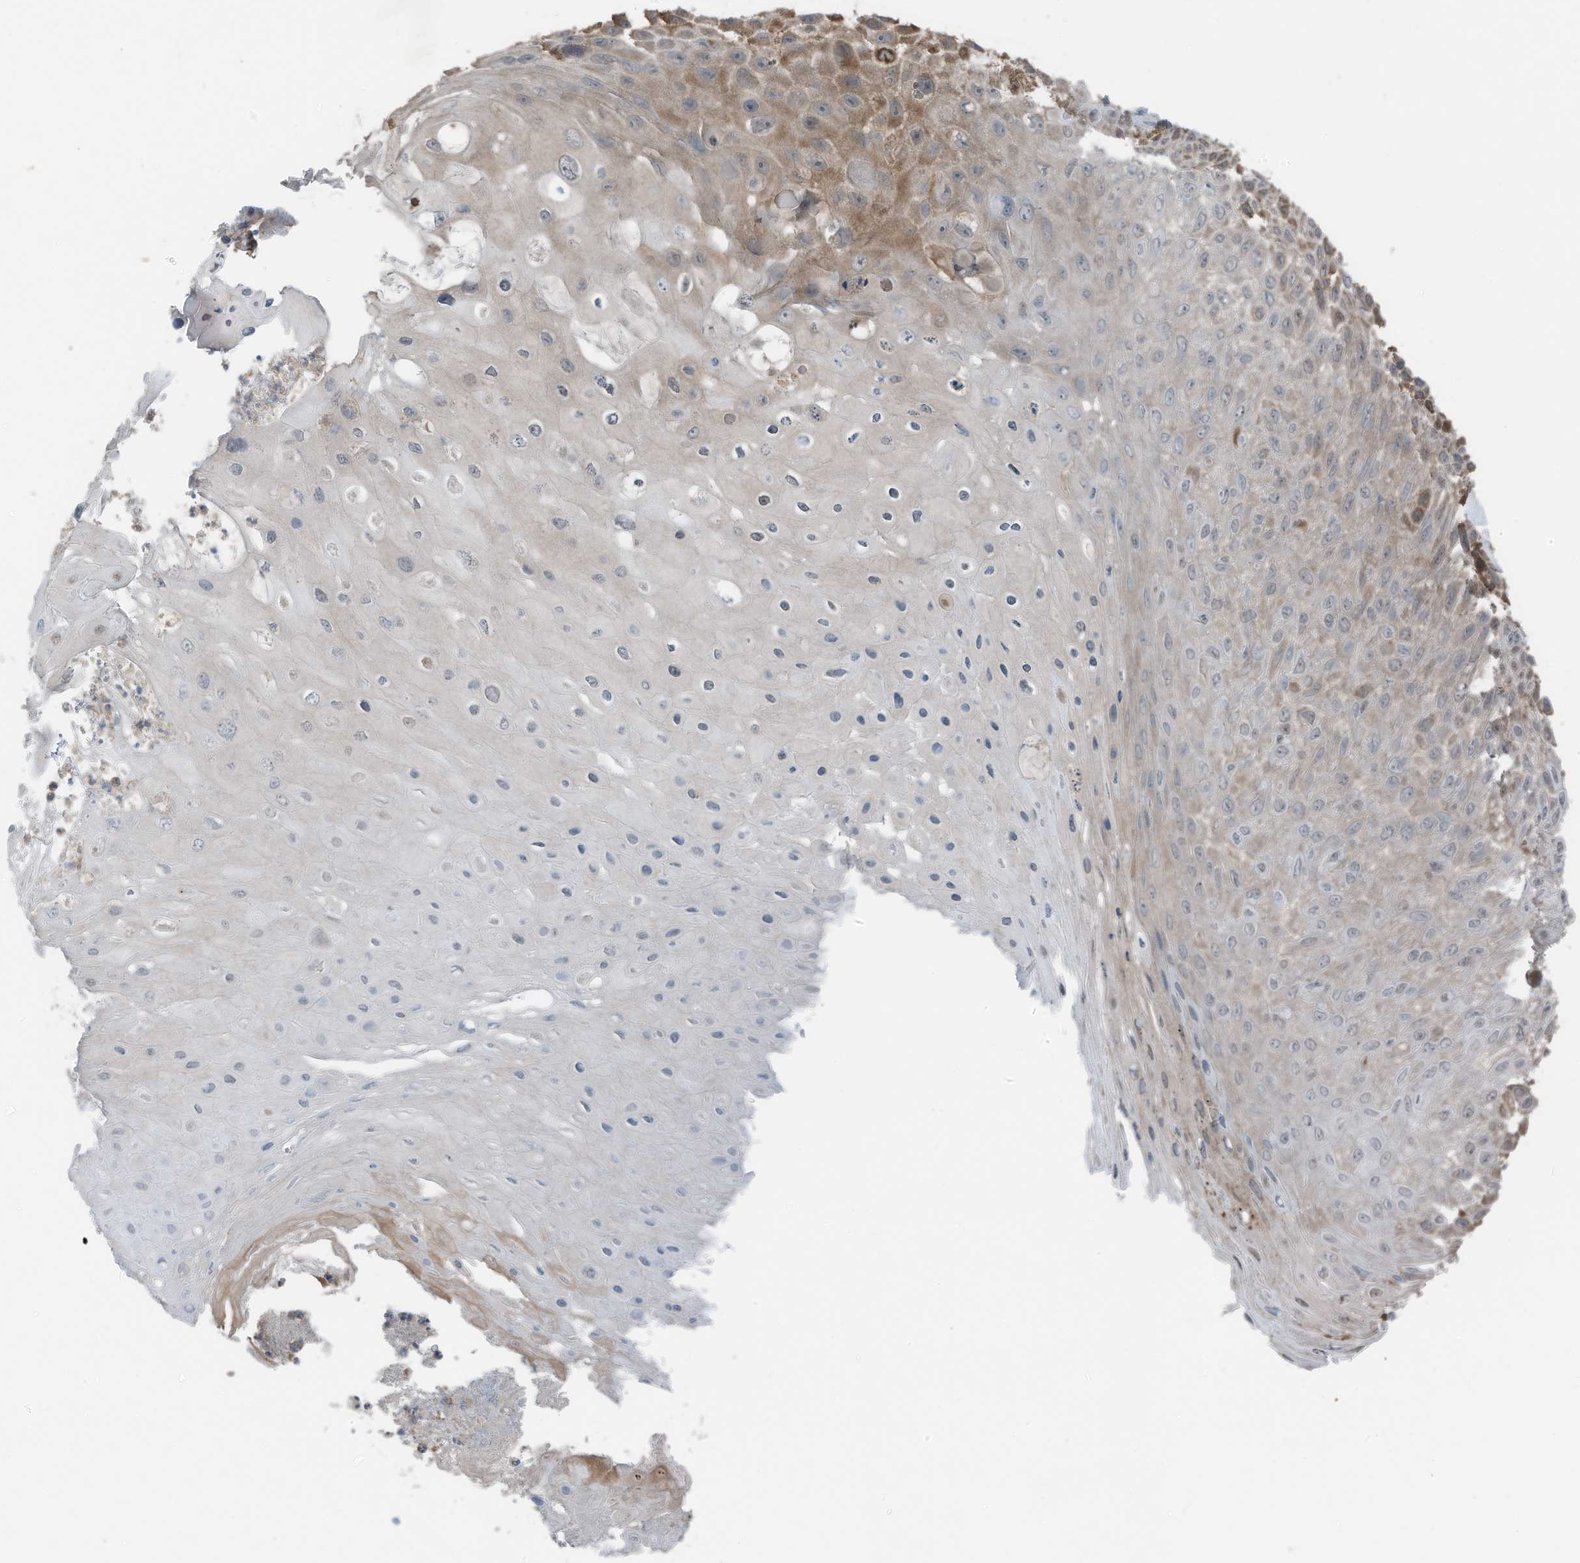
{"staining": {"intensity": "moderate", "quantity": "25%-75%", "location": "cytoplasmic/membranous"}, "tissue": "skin cancer", "cell_type": "Tumor cells", "image_type": "cancer", "snomed": [{"axis": "morphology", "description": "Squamous cell carcinoma, NOS"}, {"axis": "topography", "description": "Skin"}], "caption": "Human squamous cell carcinoma (skin) stained for a protein (brown) shows moderate cytoplasmic/membranous positive positivity in about 25%-75% of tumor cells.", "gene": "TXNDC9", "patient": {"sex": "female", "age": 88}}